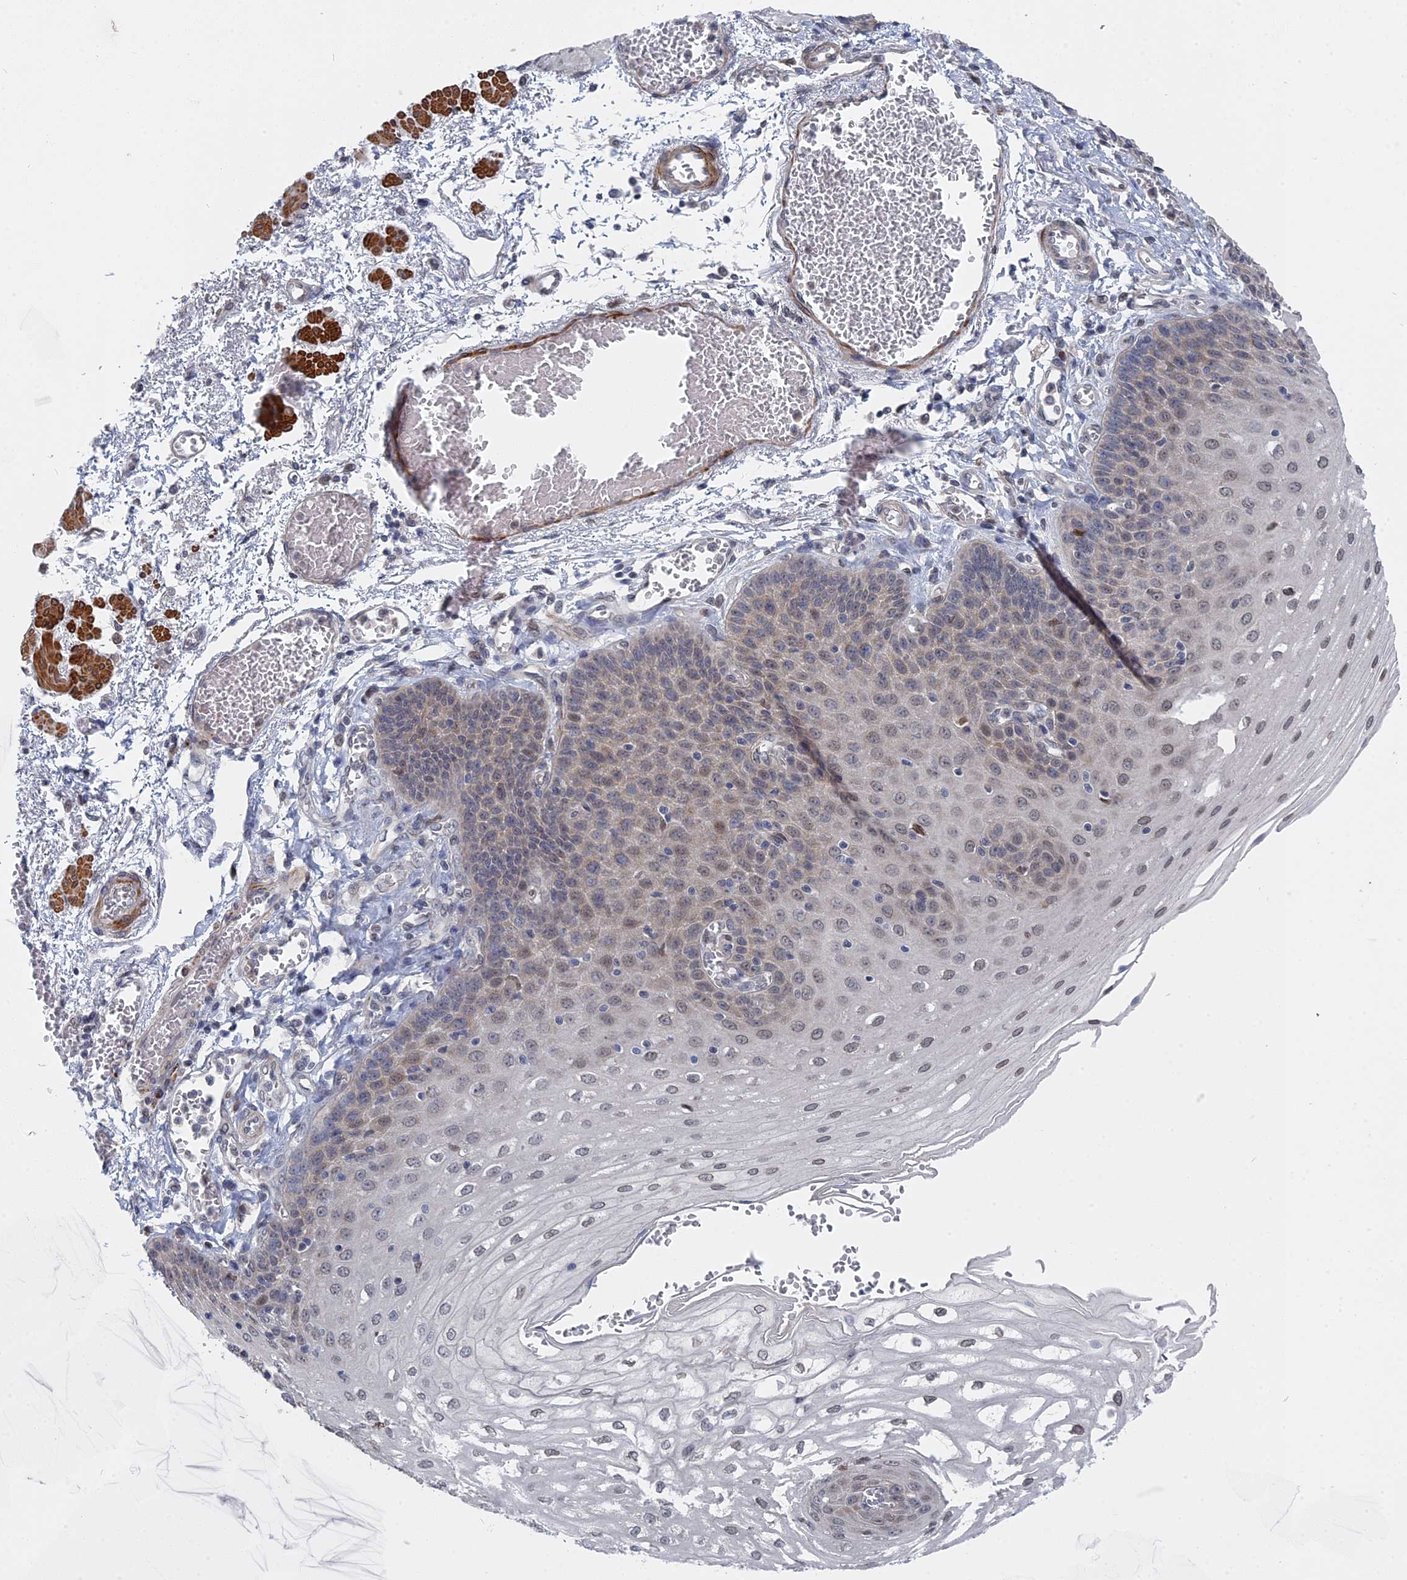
{"staining": {"intensity": "weak", "quantity": "25%-75%", "location": "nuclear"}, "tissue": "esophagus", "cell_type": "Squamous epithelial cells", "image_type": "normal", "snomed": [{"axis": "morphology", "description": "Normal tissue, NOS"}, {"axis": "topography", "description": "Esophagus"}], "caption": "IHC photomicrograph of unremarkable human esophagus stained for a protein (brown), which exhibits low levels of weak nuclear staining in approximately 25%-75% of squamous epithelial cells.", "gene": "MTRF1", "patient": {"sex": "male", "age": 81}}